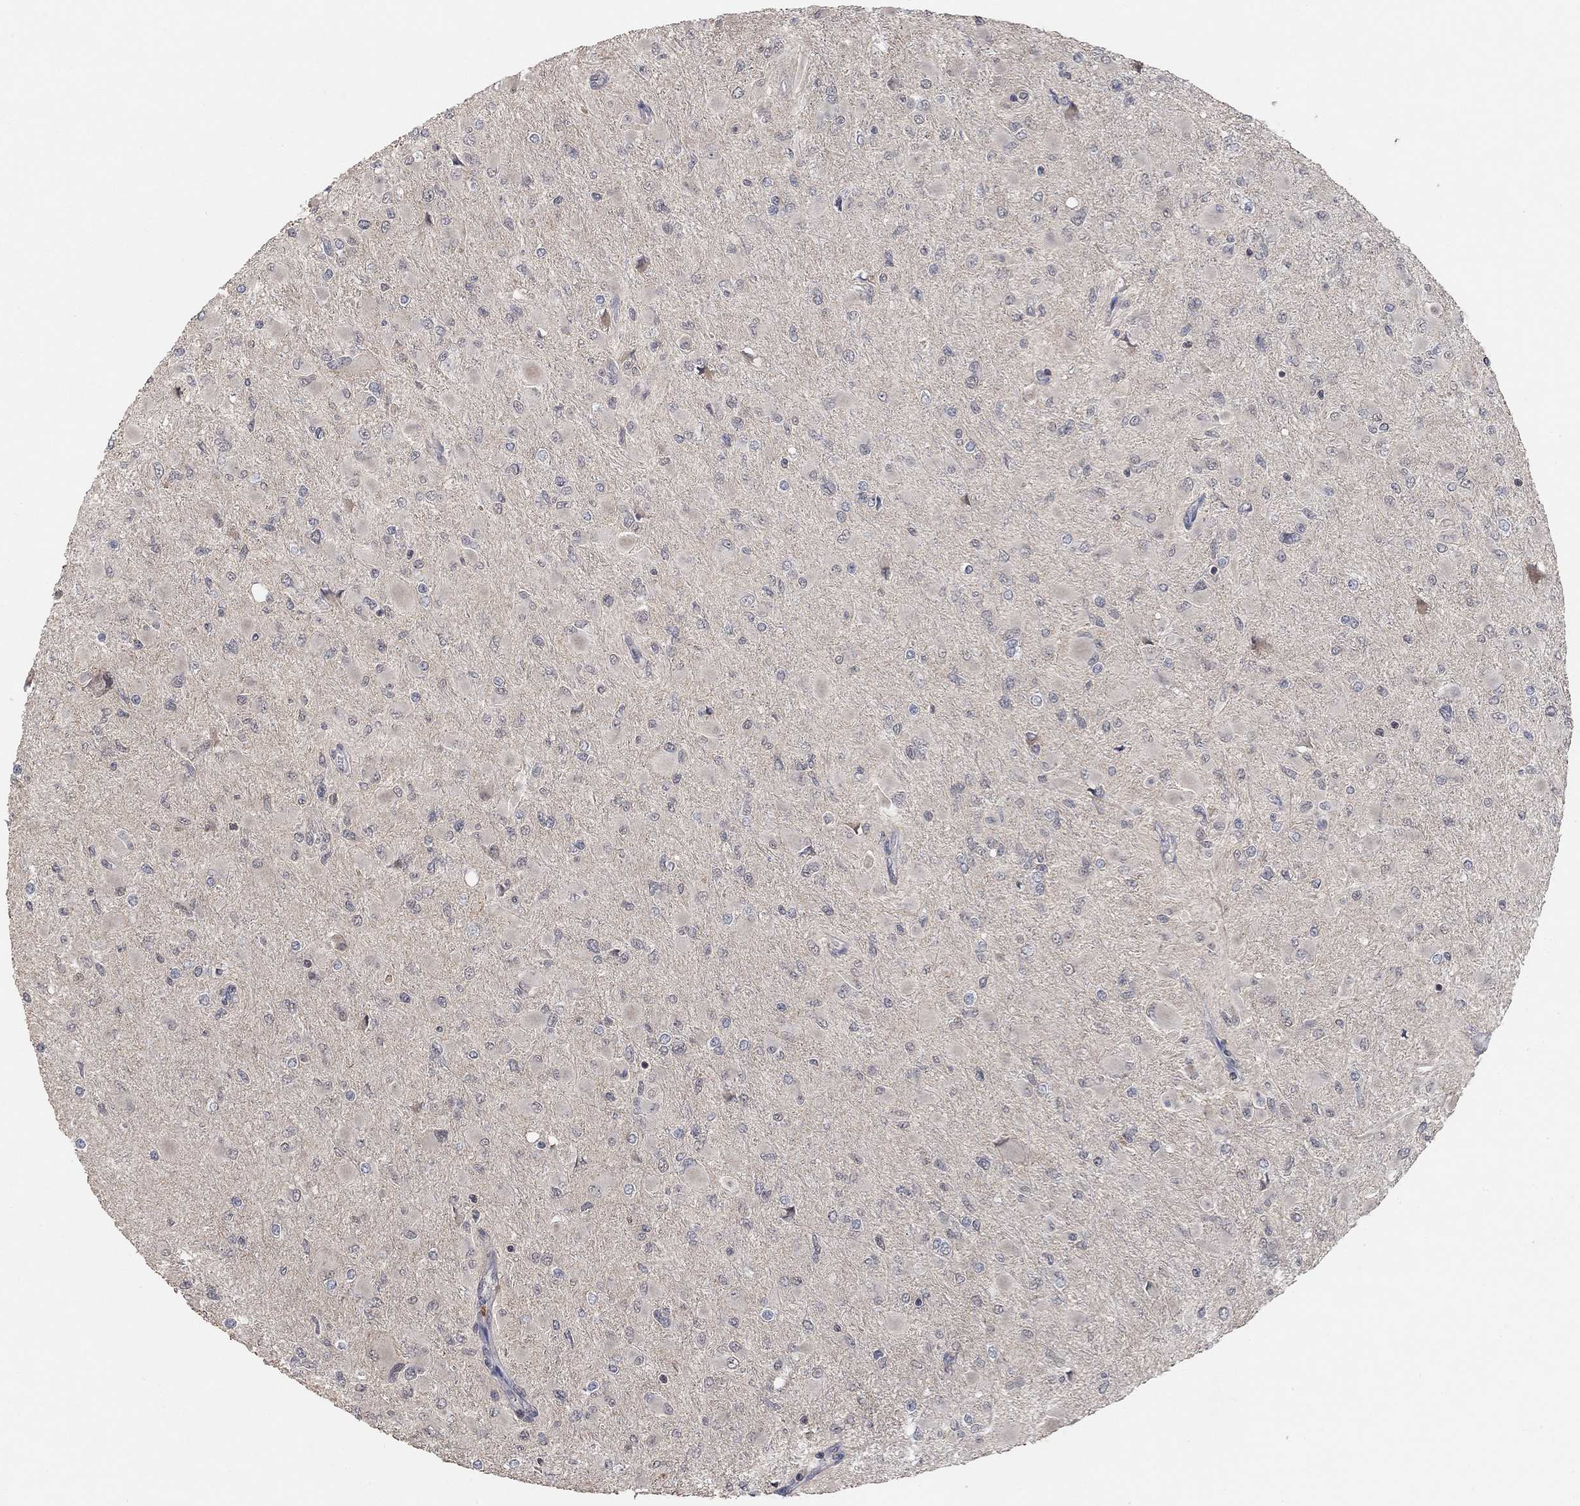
{"staining": {"intensity": "negative", "quantity": "none", "location": "none"}, "tissue": "glioma", "cell_type": "Tumor cells", "image_type": "cancer", "snomed": [{"axis": "morphology", "description": "Glioma, malignant, High grade"}, {"axis": "topography", "description": "Cerebral cortex"}], "caption": "Tumor cells show no significant staining in malignant glioma (high-grade).", "gene": "UNC5B", "patient": {"sex": "female", "age": 36}}